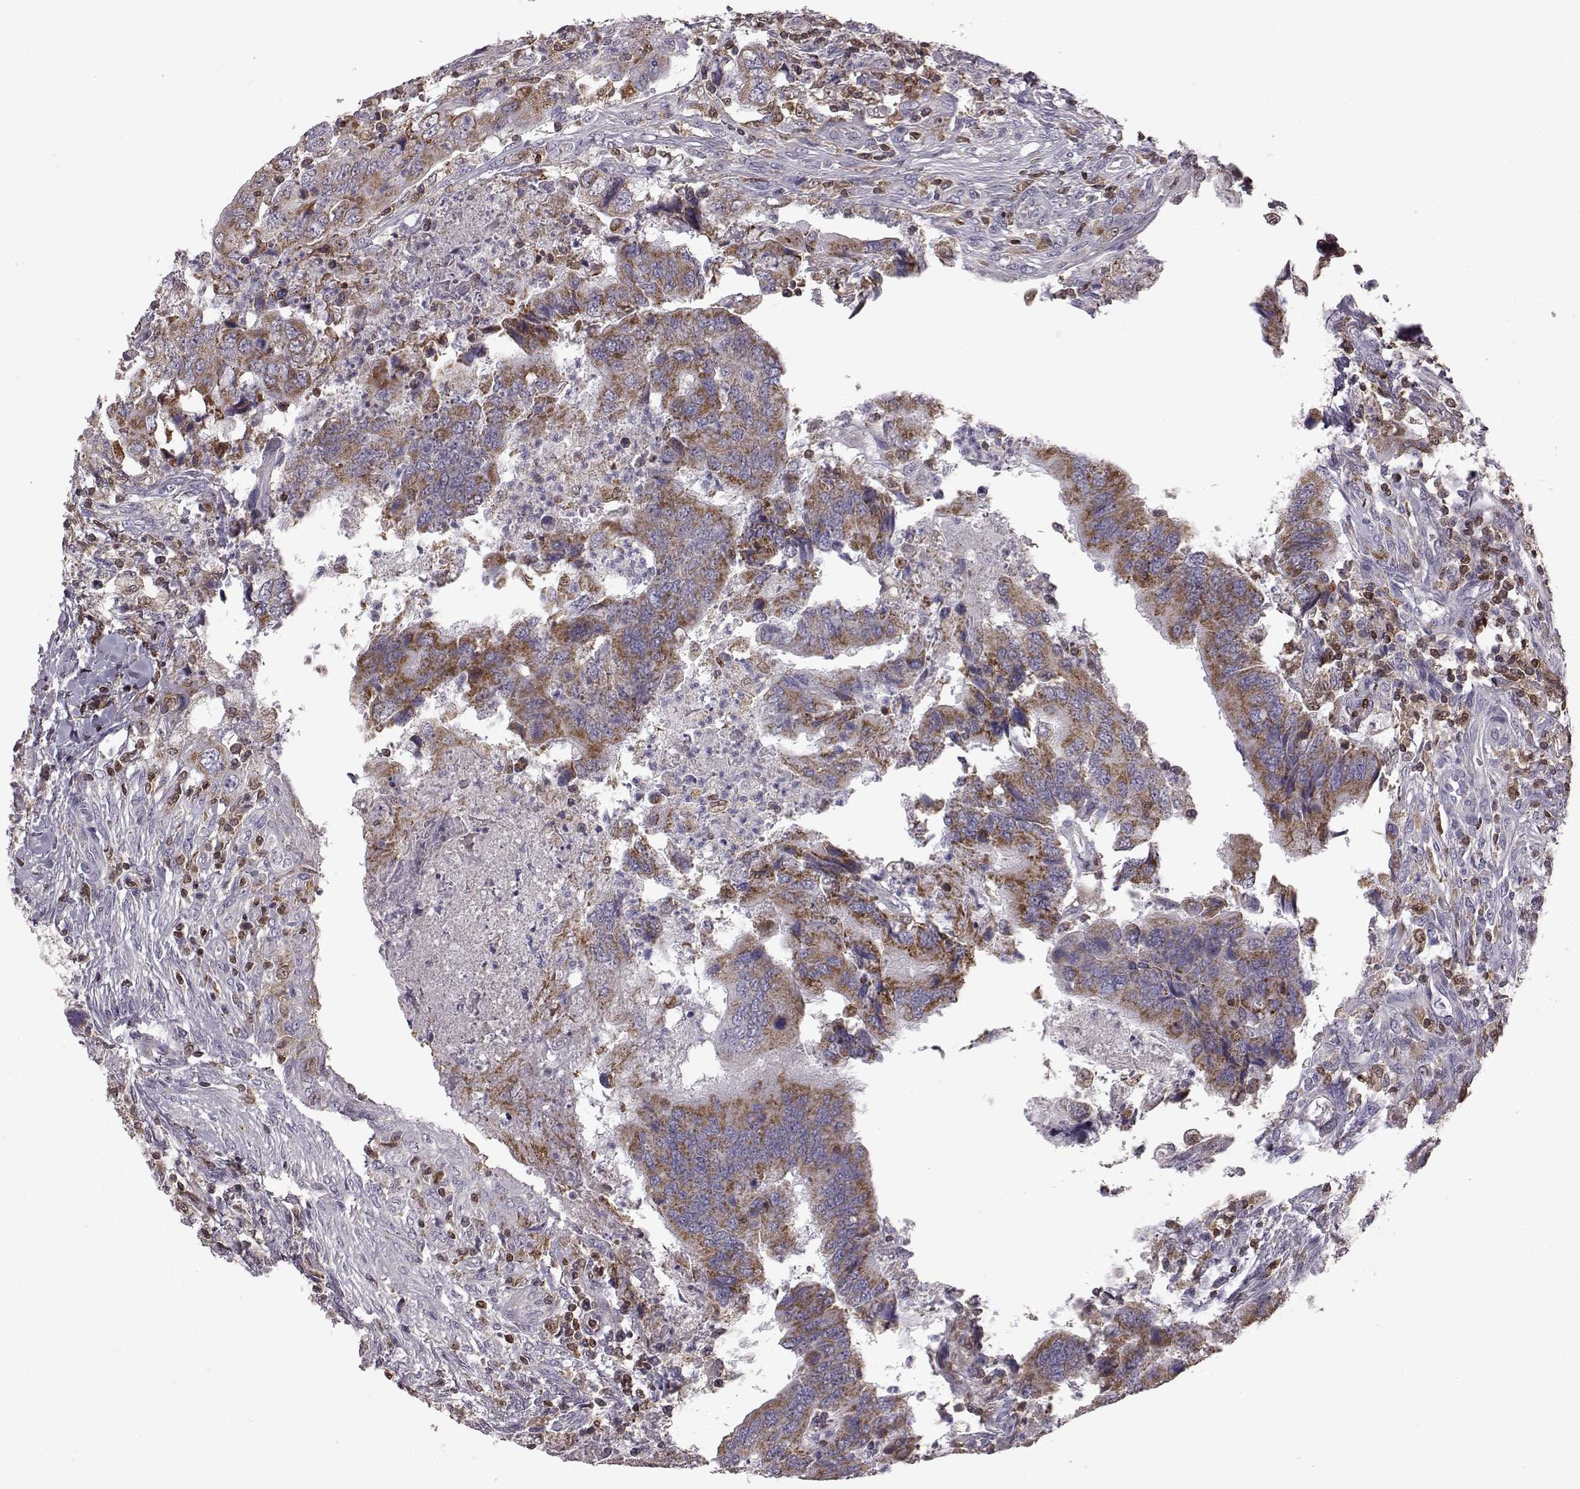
{"staining": {"intensity": "moderate", "quantity": ">75%", "location": "cytoplasmic/membranous"}, "tissue": "colorectal cancer", "cell_type": "Tumor cells", "image_type": "cancer", "snomed": [{"axis": "morphology", "description": "Adenocarcinoma, NOS"}, {"axis": "topography", "description": "Colon"}], "caption": "High-magnification brightfield microscopy of colorectal adenocarcinoma stained with DAB (3,3'-diaminobenzidine) (brown) and counterstained with hematoxylin (blue). tumor cells exhibit moderate cytoplasmic/membranous expression is present in about>75% of cells.", "gene": "DOK2", "patient": {"sex": "female", "age": 67}}